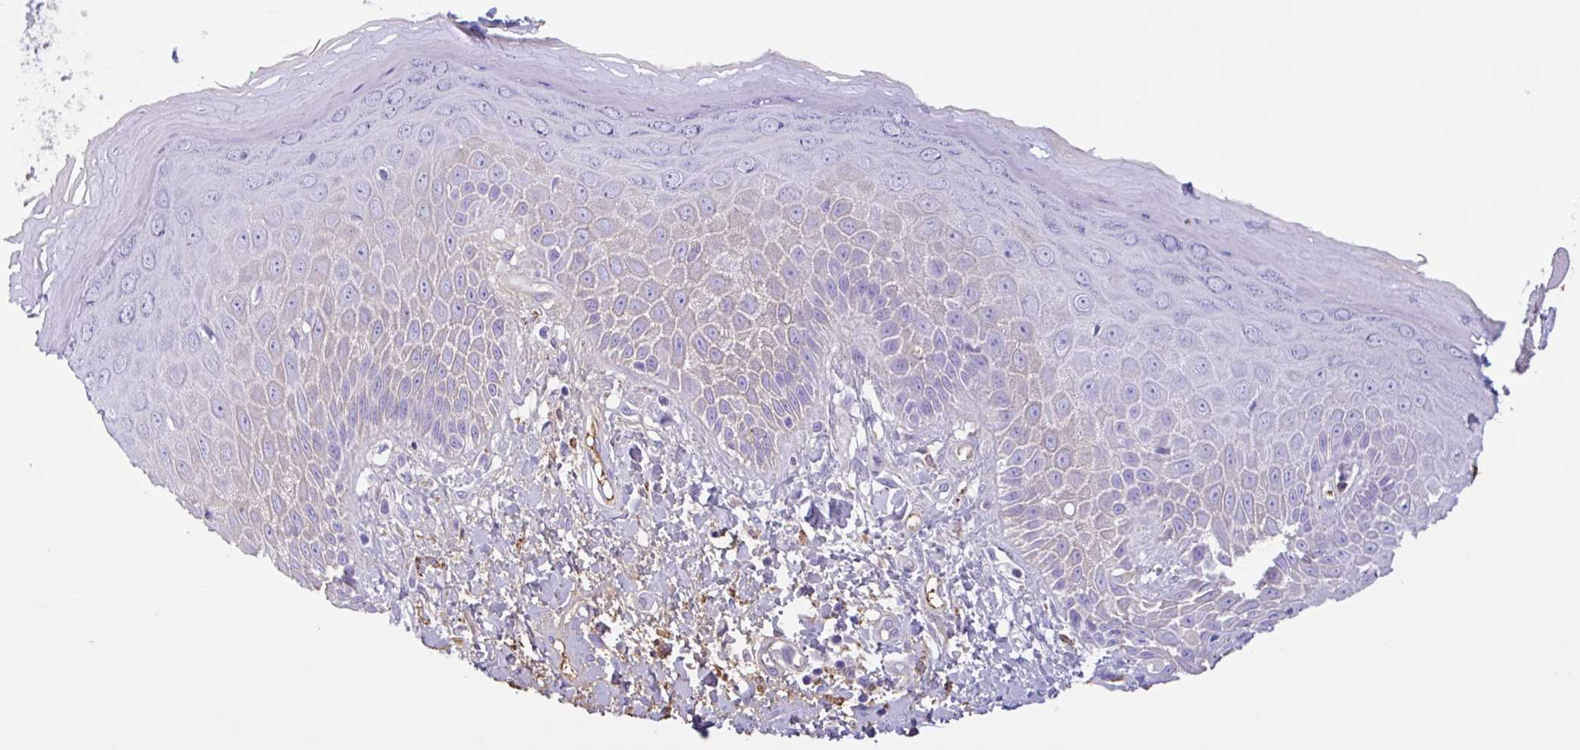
{"staining": {"intensity": "weak", "quantity": "<25%", "location": "cytoplasmic/membranous"}, "tissue": "skin", "cell_type": "Epidermal cells", "image_type": "normal", "snomed": [{"axis": "morphology", "description": "Normal tissue, NOS"}, {"axis": "topography", "description": "Anal"}, {"axis": "topography", "description": "Peripheral nerve tissue"}], "caption": "DAB (3,3'-diaminobenzidine) immunohistochemical staining of normal human skin exhibits no significant positivity in epidermal cells.", "gene": "LARGE2", "patient": {"sex": "male", "age": 78}}